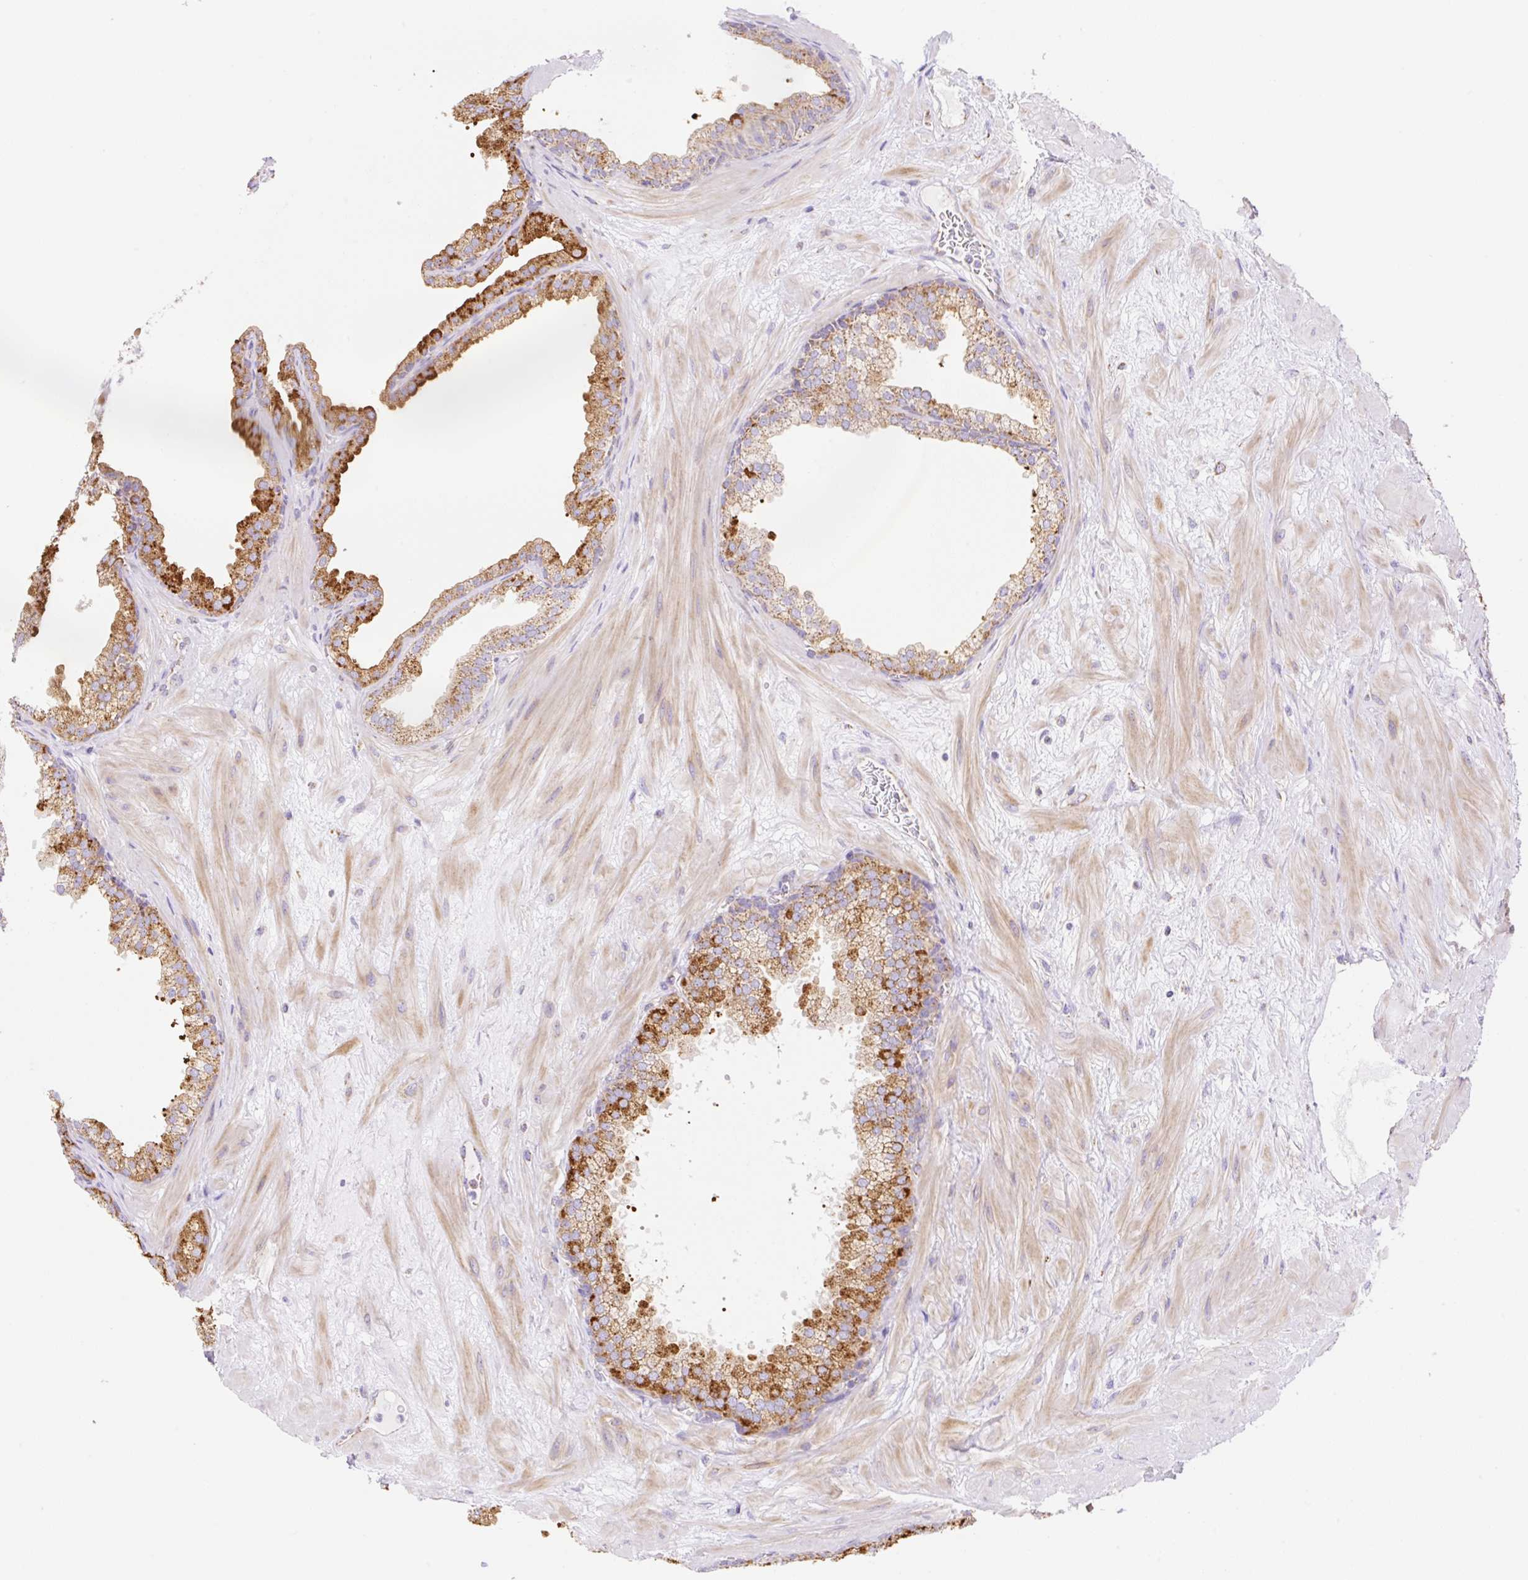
{"staining": {"intensity": "strong", "quantity": "<25%", "location": "cytoplasmic/membranous"}, "tissue": "prostate", "cell_type": "Glandular cells", "image_type": "normal", "snomed": [{"axis": "morphology", "description": "Normal tissue, NOS"}, {"axis": "topography", "description": "Prostate"}], "caption": "This is an image of immunohistochemistry (IHC) staining of unremarkable prostate, which shows strong expression in the cytoplasmic/membranous of glandular cells.", "gene": "ESAM", "patient": {"sex": "male", "age": 37}}